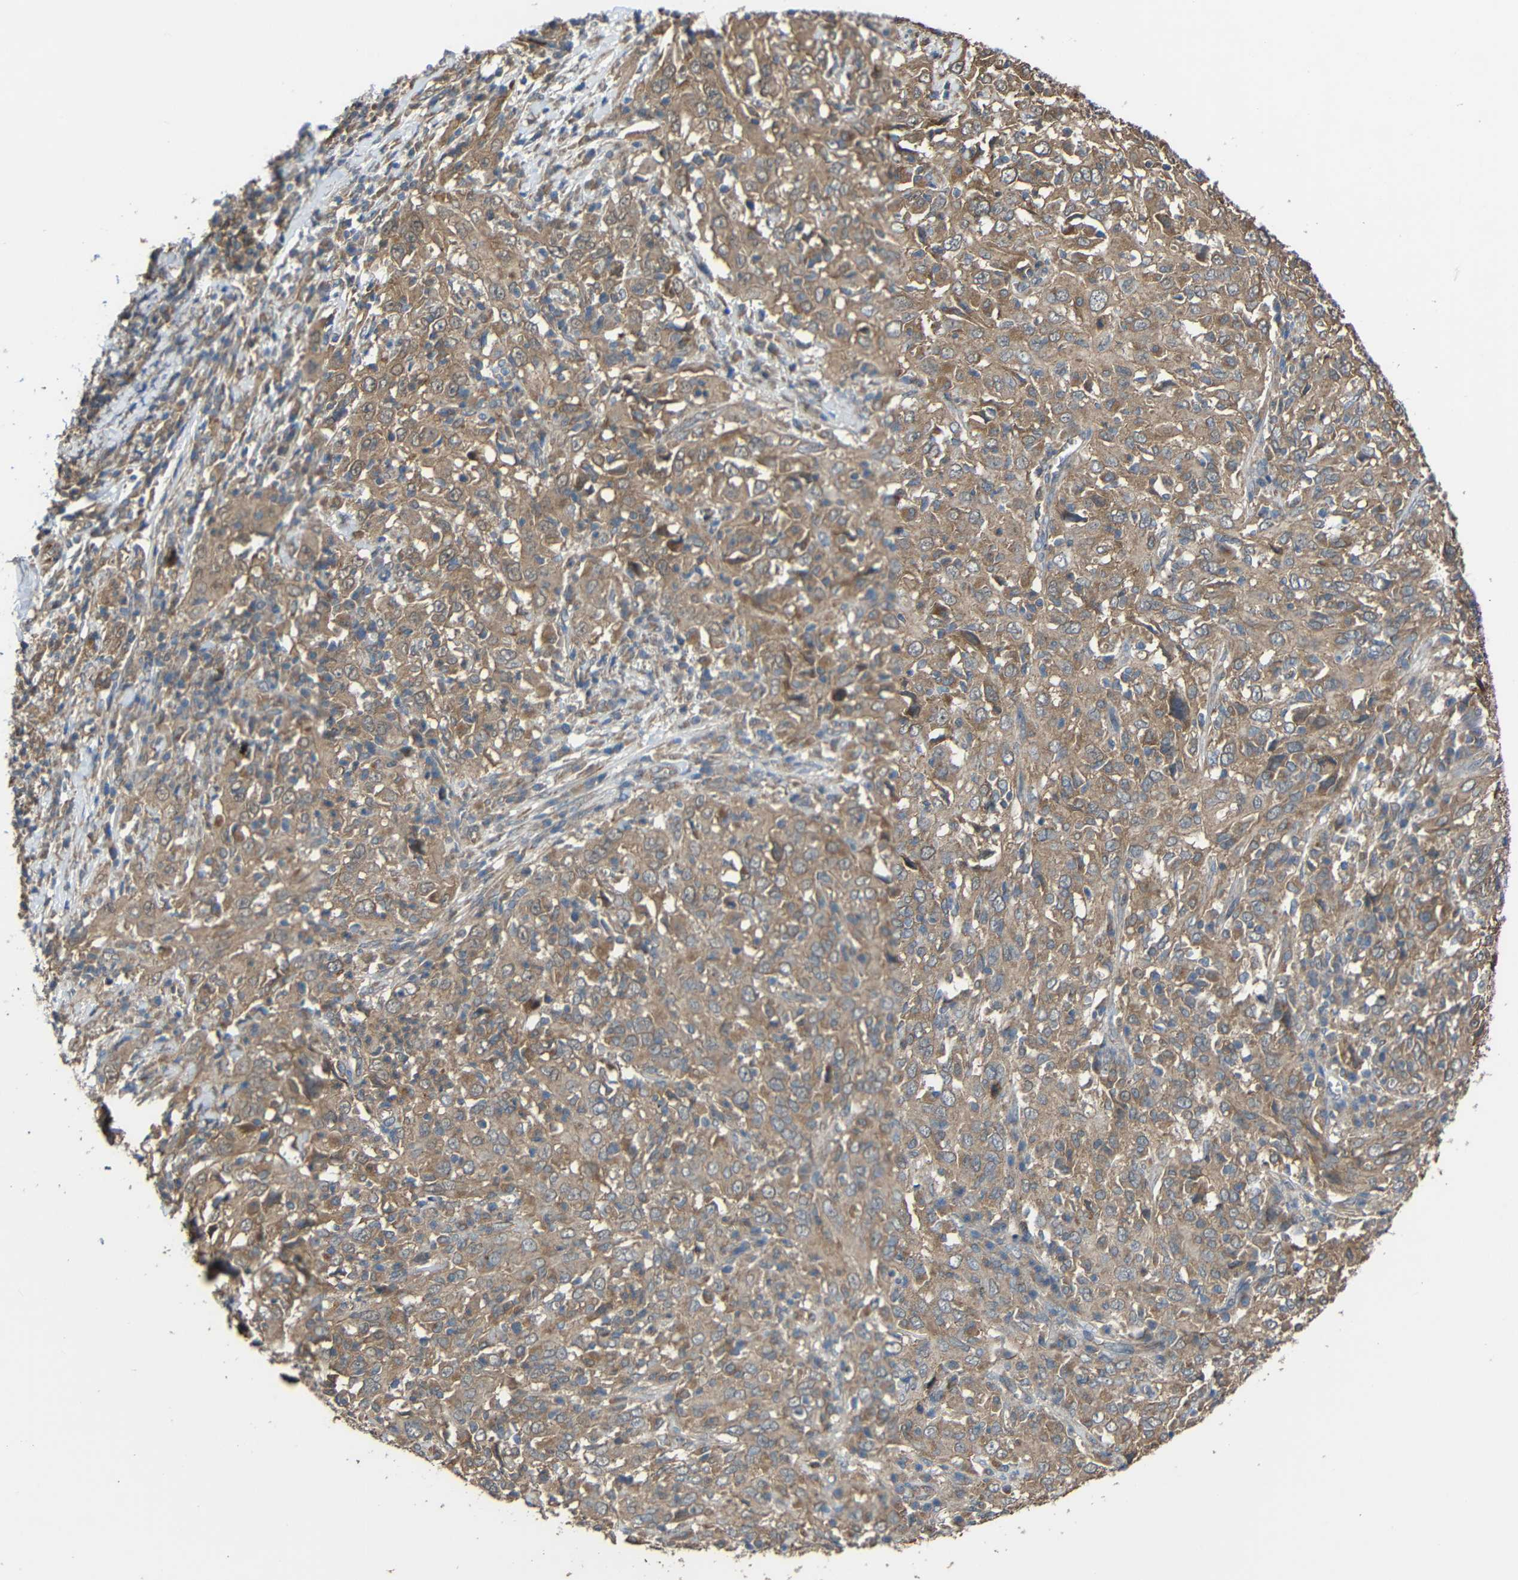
{"staining": {"intensity": "moderate", "quantity": ">75%", "location": "cytoplasmic/membranous"}, "tissue": "cervical cancer", "cell_type": "Tumor cells", "image_type": "cancer", "snomed": [{"axis": "morphology", "description": "Squamous cell carcinoma, NOS"}, {"axis": "topography", "description": "Cervix"}], "caption": "A histopathology image of cervical cancer stained for a protein displays moderate cytoplasmic/membranous brown staining in tumor cells. (Brightfield microscopy of DAB IHC at high magnification).", "gene": "CHST9", "patient": {"sex": "female", "age": 46}}